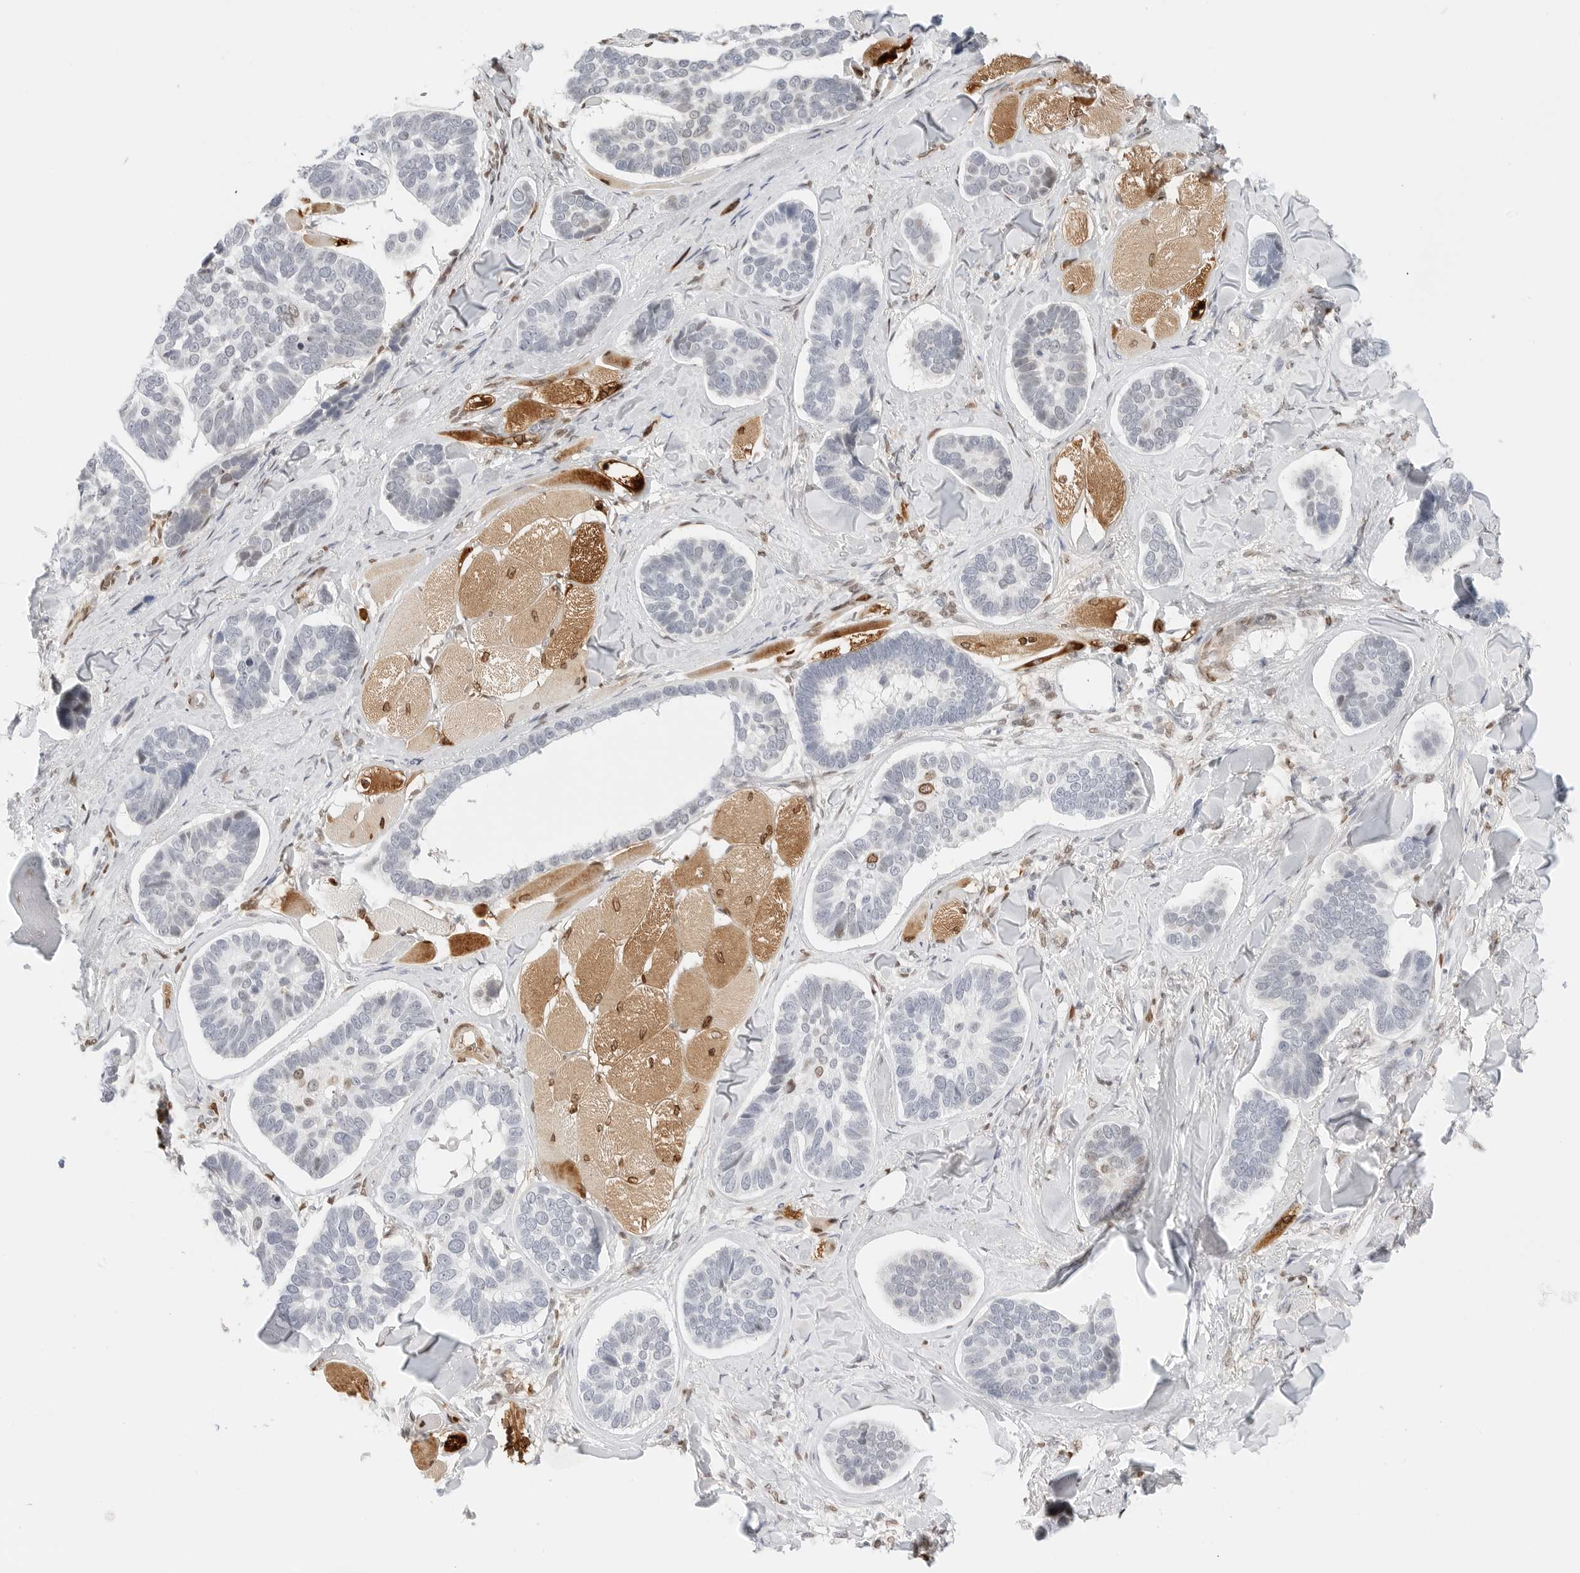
{"staining": {"intensity": "moderate", "quantity": "<25%", "location": "nuclear"}, "tissue": "skin cancer", "cell_type": "Tumor cells", "image_type": "cancer", "snomed": [{"axis": "morphology", "description": "Basal cell carcinoma"}, {"axis": "topography", "description": "Skin"}], "caption": "Immunohistochemical staining of human skin basal cell carcinoma demonstrates moderate nuclear protein positivity in about <25% of tumor cells.", "gene": "SPIDR", "patient": {"sex": "male", "age": 62}}